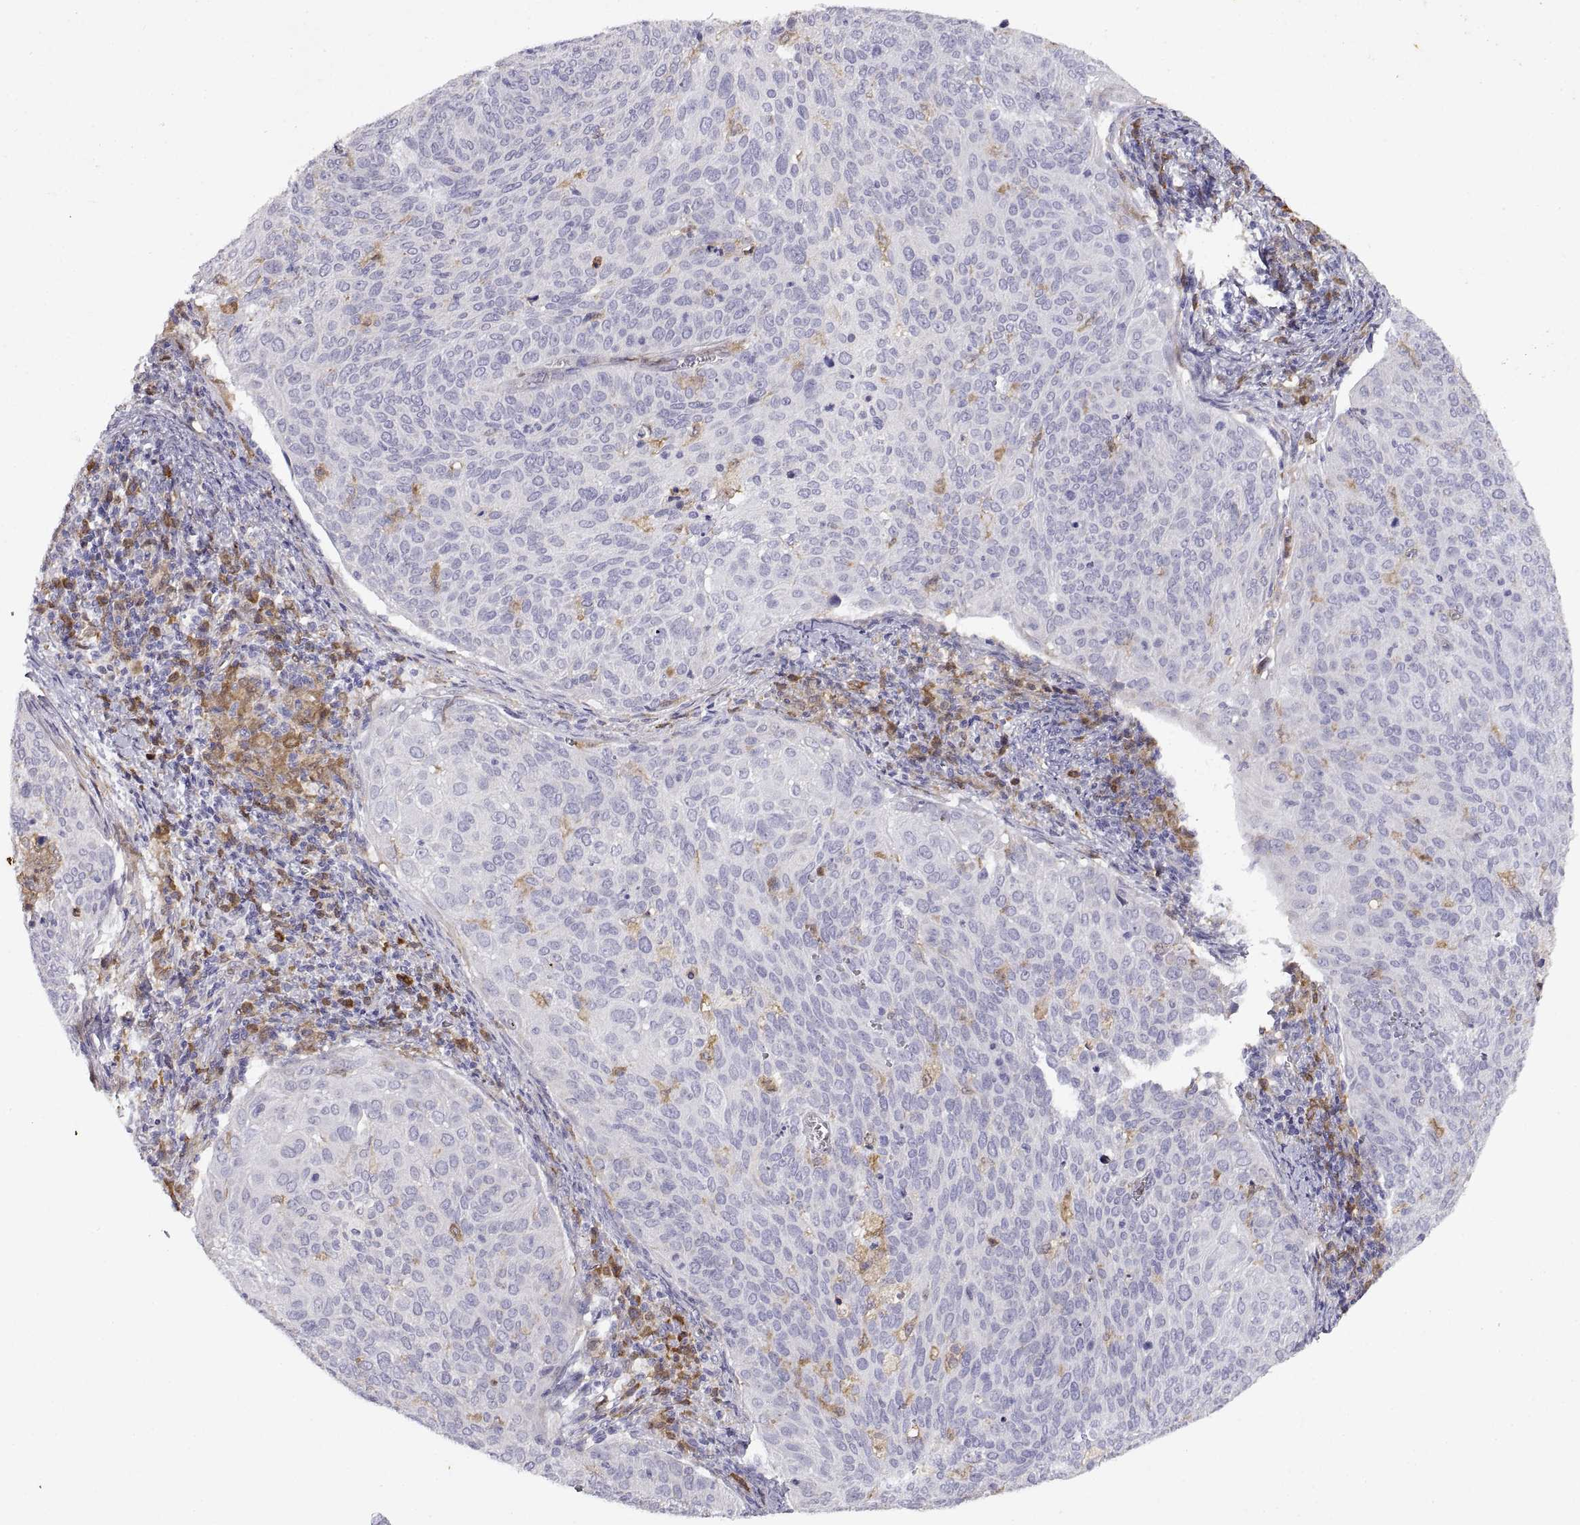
{"staining": {"intensity": "negative", "quantity": "none", "location": "none"}, "tissue": "cervical cancer", "cell_type": "Tumor cells", "image_type": "cancer", "snomed": [{"axis": "morphology", "description": "Squamous cell carcinoma, NOS"}, {"axis": "topography", "description": "Cervix"}], "caption": "Photomicrograph shows no protein positivity in tumor cells of cervical cancer tissue.", "gene": "DOK3", "patient": {"sex": "female", "age": 39}}